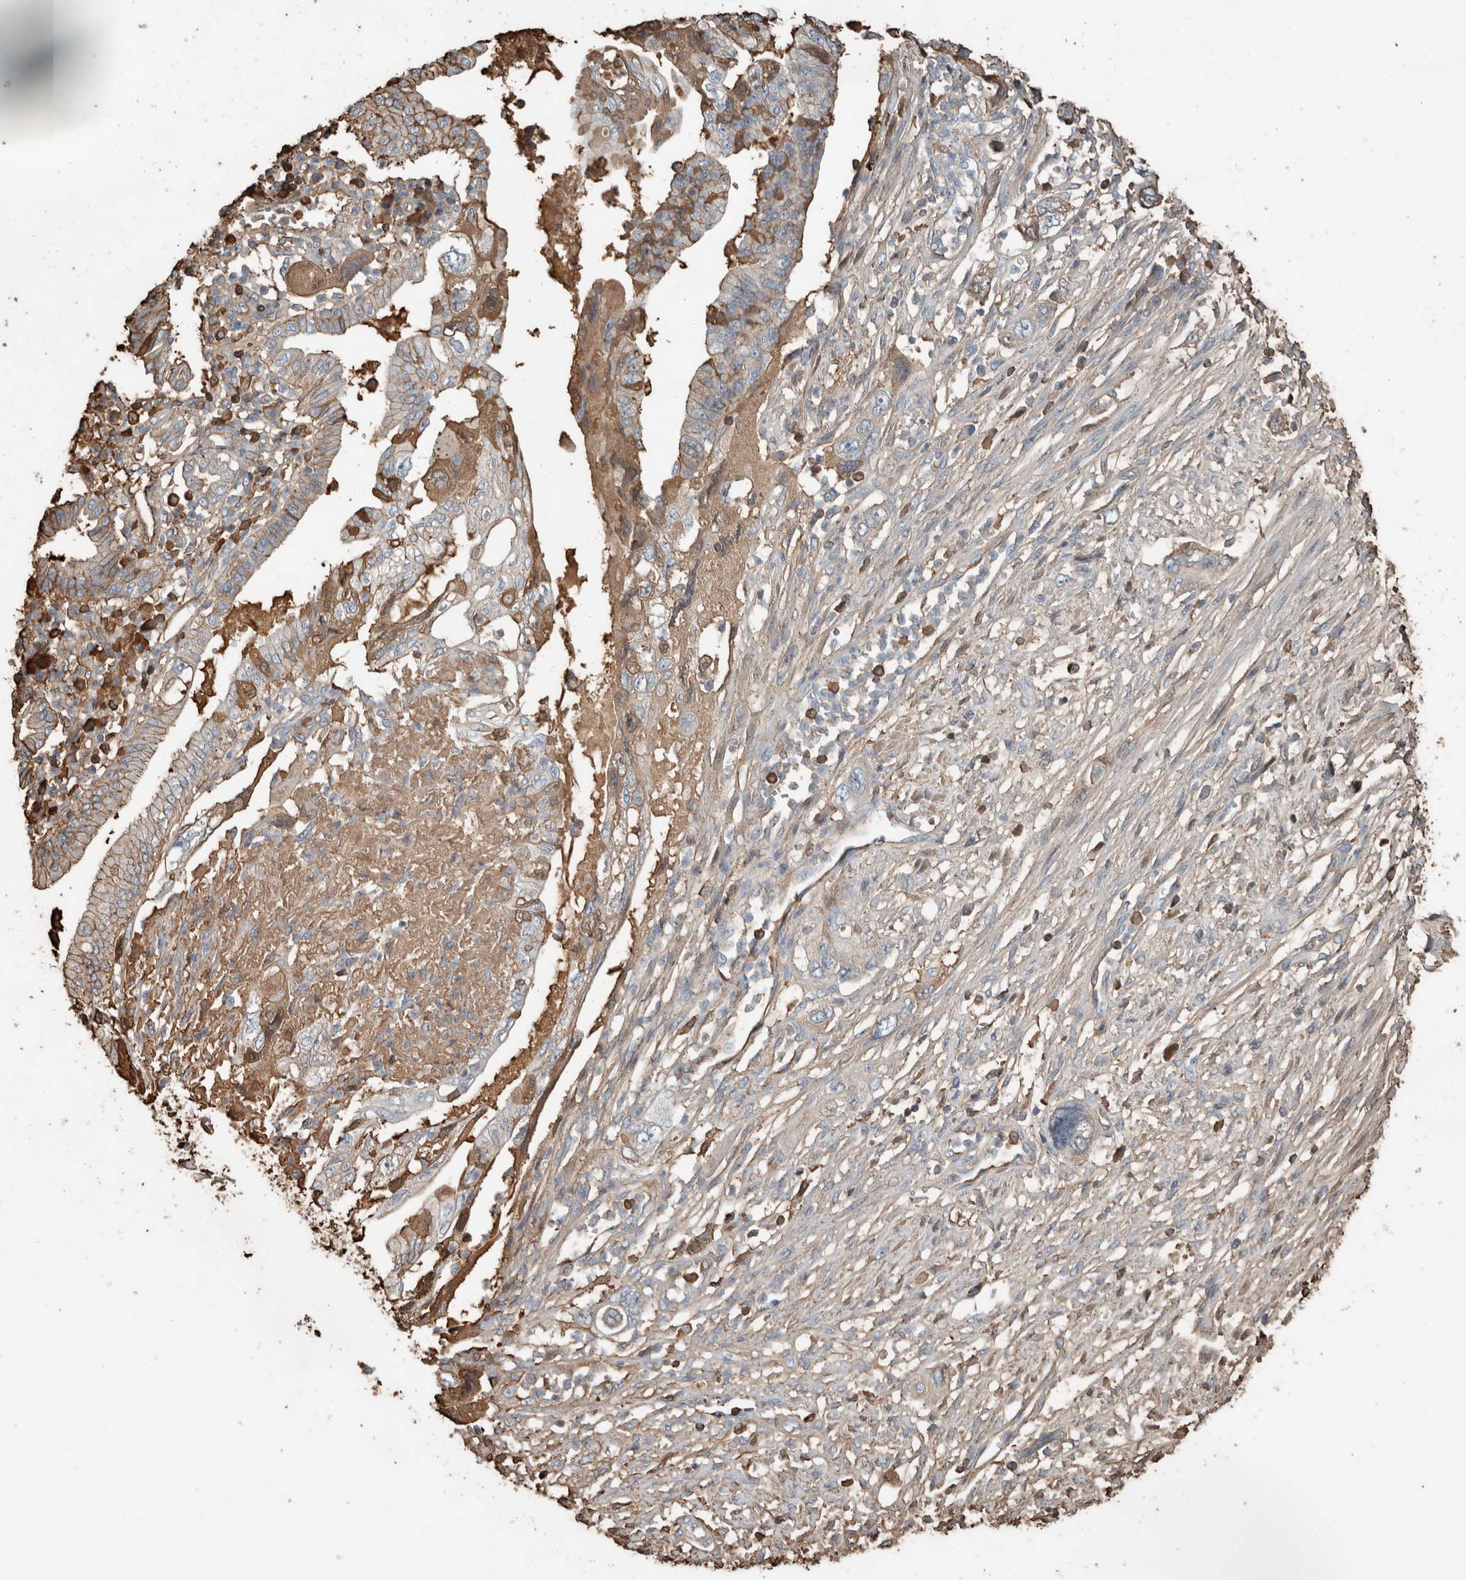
{"staining": {"intensity": "weak", "quantity": "25%-75%", "location": "cytoplasmic/membranous"}, "tissue": "pancreatic cancer", "cell_type": "Tumor cells", "image_type": "cancer", "snomed": [{"axis": "morphology", "description": "Adenocarcinoma, NOS"}, {"axis": "topography", "description": "Pancreas"}], "caption": "Pancreatic cancer stained for a protein (brown) reveals weak cytoplasmic/membranous positive positivity in about 25%-75% of tumor cells.", "gene": "USP34", "patient": {"sex": "female", "age": 73}}